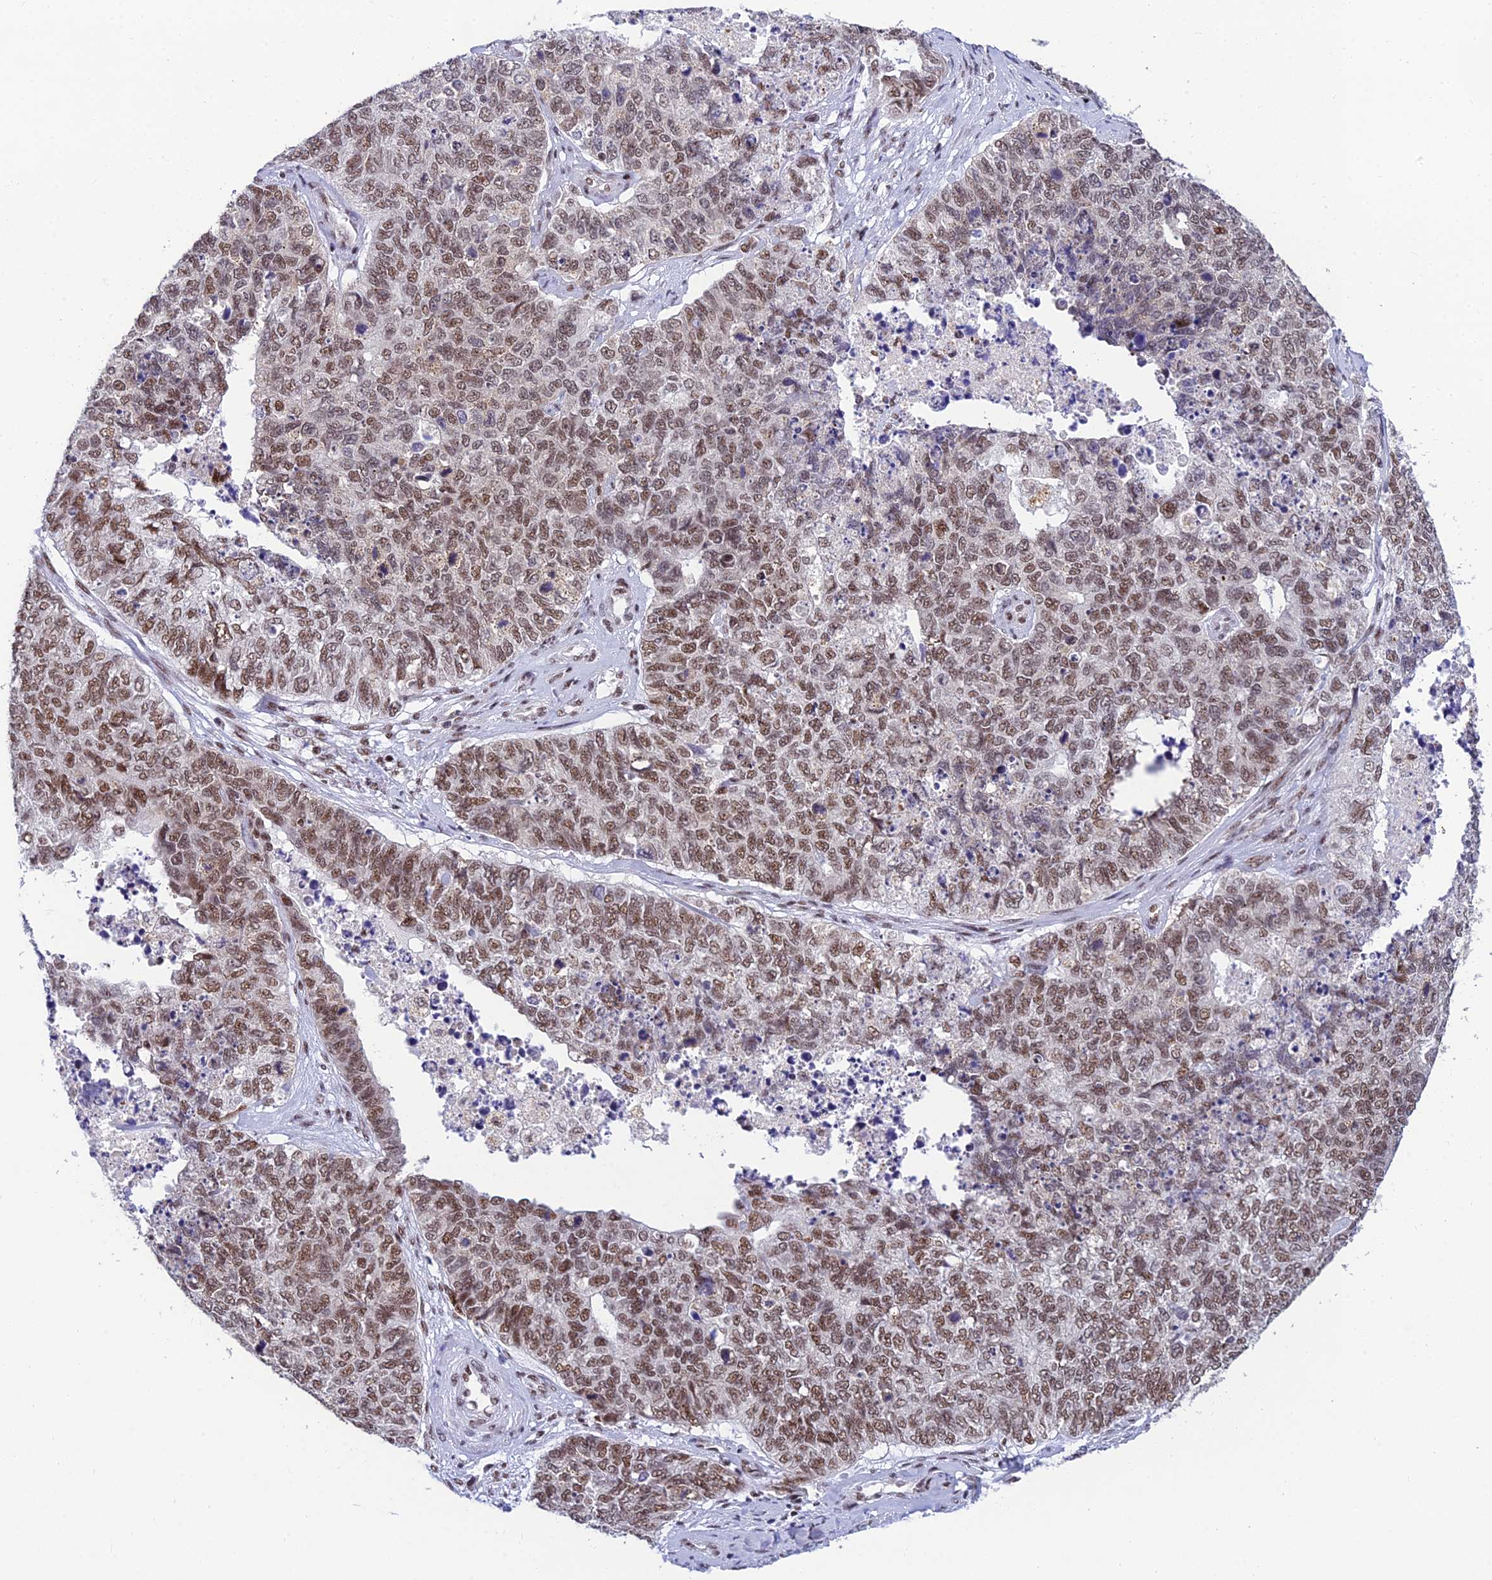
{"staining": {"intensity": "moderate", "quantity": ">75%", "location": "nuclear"}, "tissue": "cervical cancer", "cell_type": "Tumor cells", "image_type": "cancer", "snomed": [{"axis": "morphology", "description": "Squamous cell carcinoma, NOS"}, {"axis": "topography", "description": "Cervix"}], "caption": "Immunohistochemistry histopathology image of neoplastic tissue: squamous cell carcinoma (cervical) stained using immunohistochemistry (IHC) exhibits medium levels of moderate protein expression localized specifically in the nuclear of tumor cells, appearing as a nuclear brown color.", "gene": "USP22", "patient": {"sex": "female", "age": 63}}